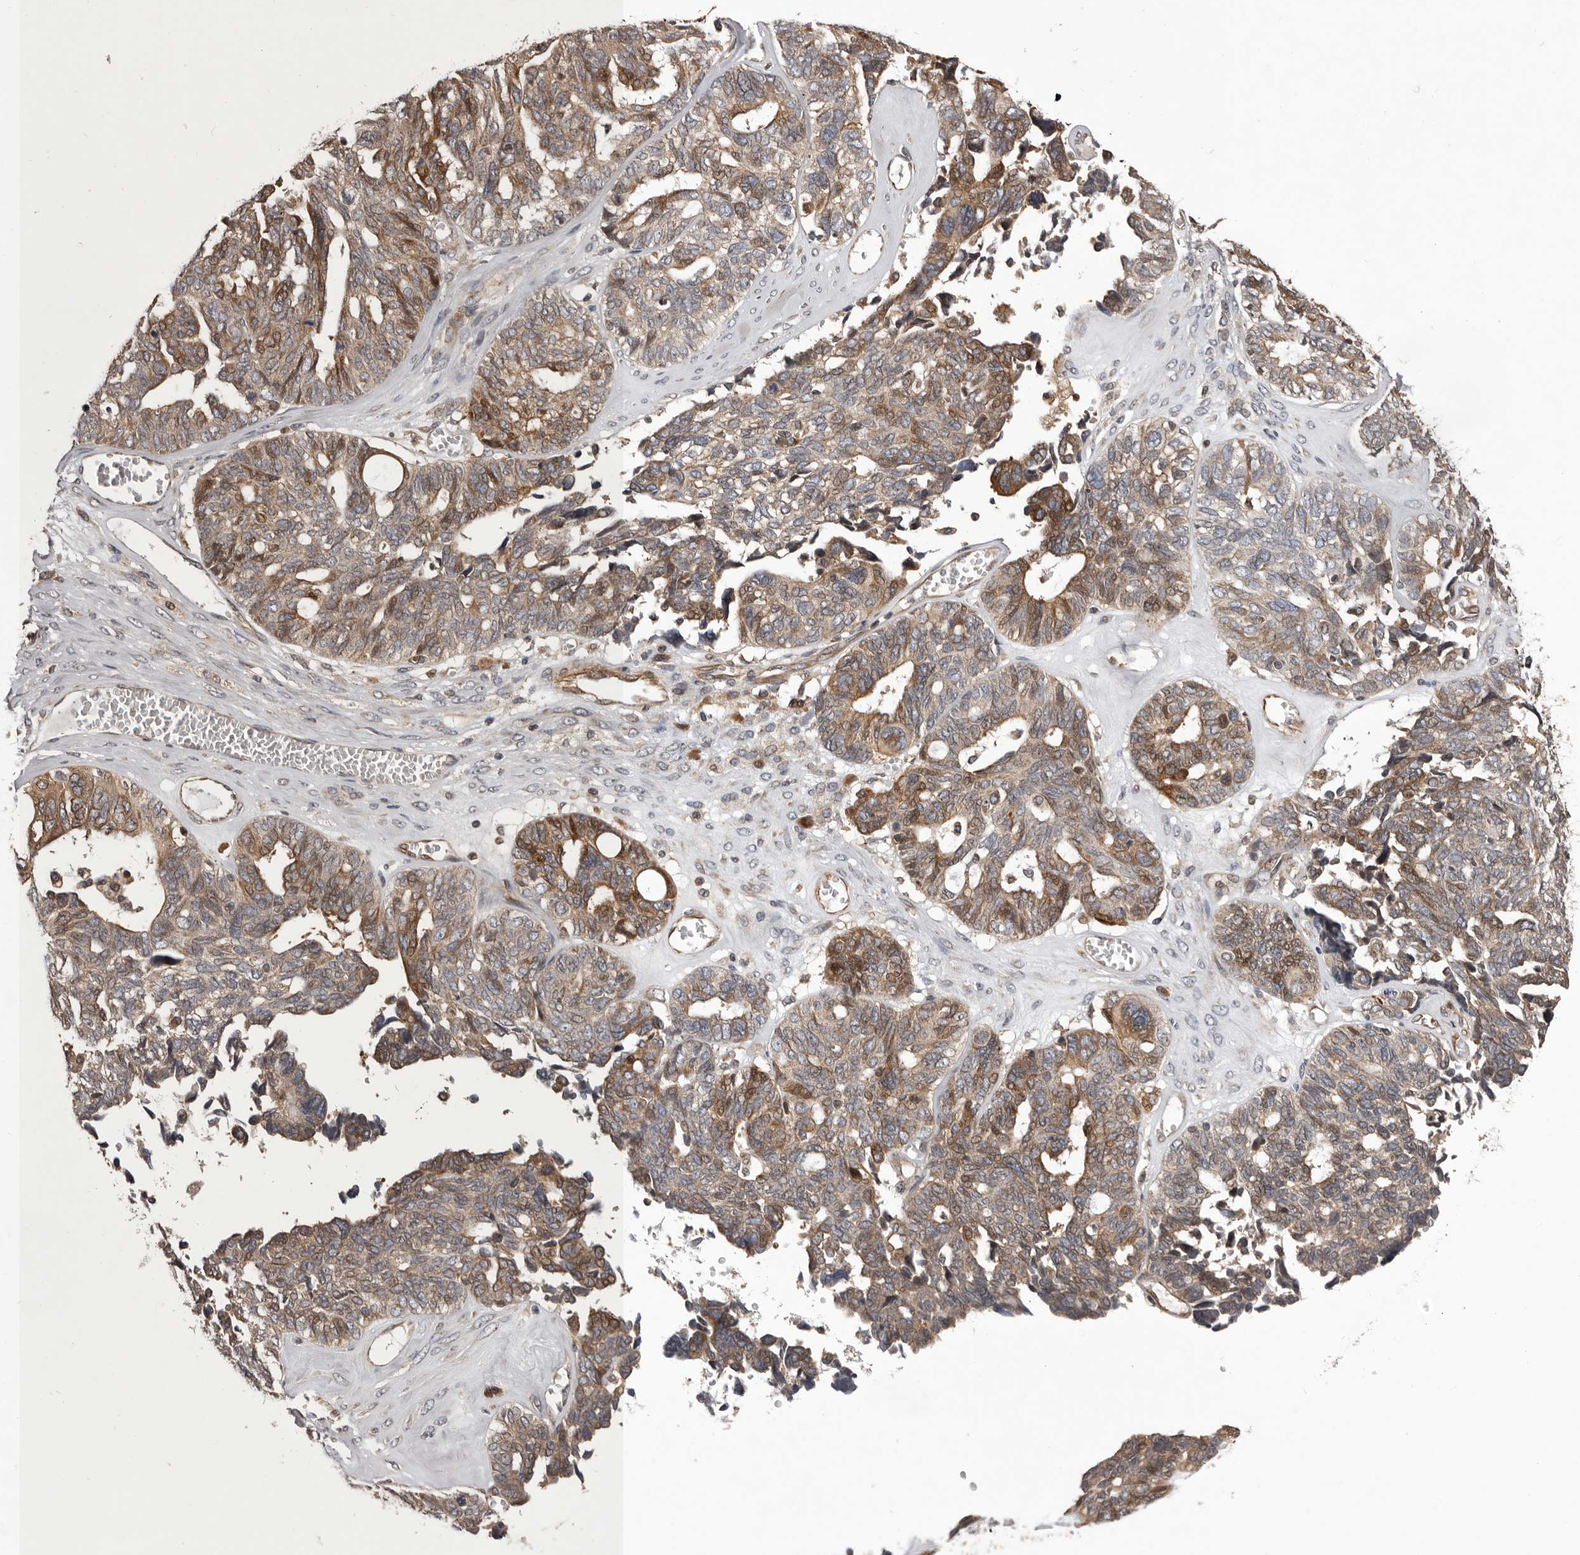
{"staining": {"intensity": "moderate", "quantity": ">75%", "location": "cytoplasmic/membranous,nuclear"}, "tissue": "ovarian cancer", "cell_type": "Tumor cells", "image_type": "cancer", "snomed": [{"axis": "morphology", "description": "Cystadenocarcinoma, serous, NOS"}, {"axis": "topography", "description": "Ovary"}], "caption": "Tumor cells demonstrate medium levels of moderate cytoplasmic/membranous and nuclear positivity in approximately >75% of cells in human serous cystadenocarcinoma (ovarian). Immunohistochemistry stains the protein in brown and the nuclei are stained blue.", "gene": "GADD45B", "patient": {"sex": "female", "age": 79}}